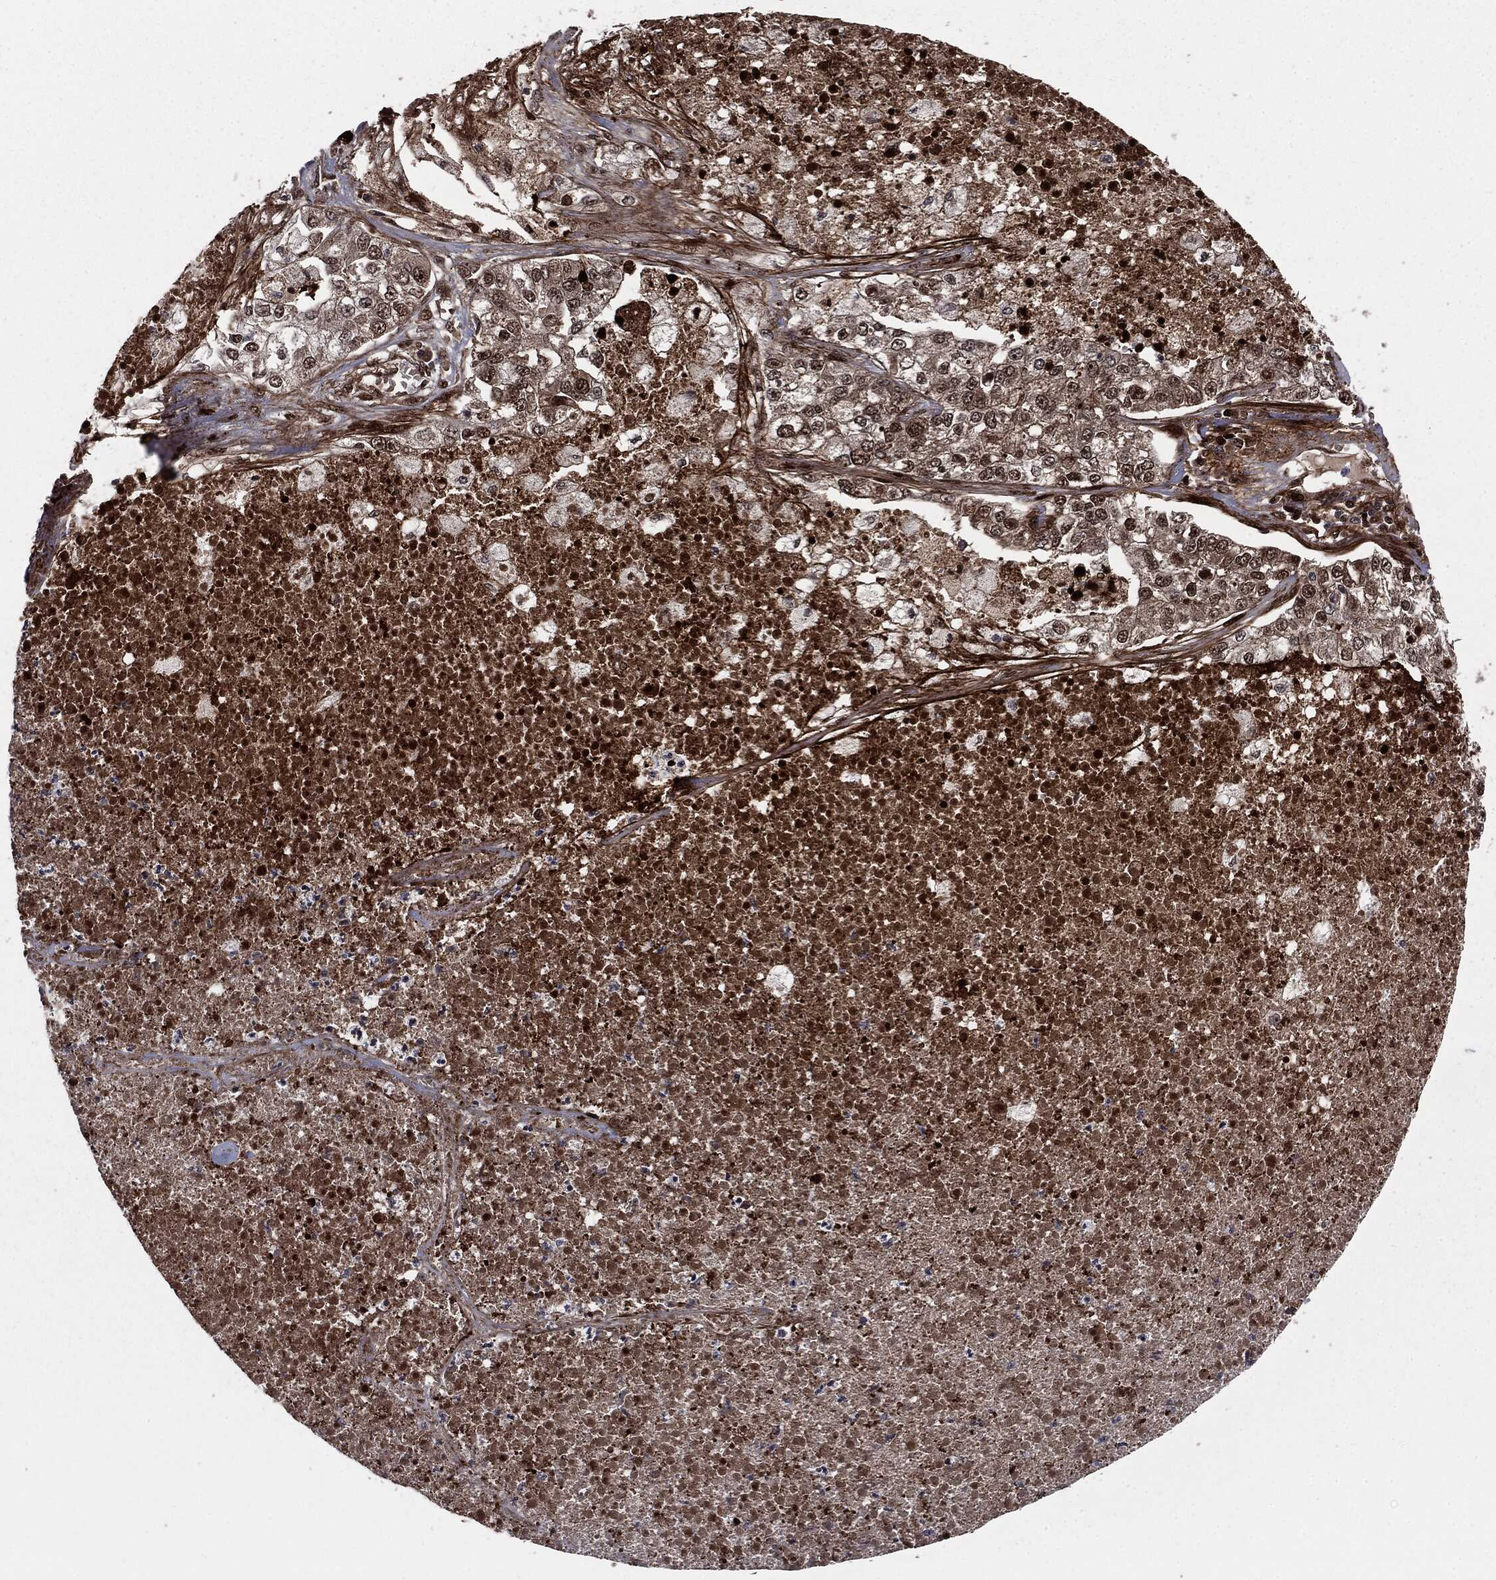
{"staining": {"intensity": "moderate", "quantity": "<25%", "location": "nuclear"}, "tissue": "lung cancer", "cell_type": "Tumor cells", "image_type": "cancer", "snomed": [{"axis": "morphology", "description": "Adenocarcinoma, NOS"}, {"axis": "topography", "description": "Lung"}], "caption": "This image demonstrates IHC staining of human adenocarcinoma (lung), with low moderate nuclear expression in about <25% of tumor cells.", "gene": "SMAD4", "patient": {"sex": "male", "age": 49}}